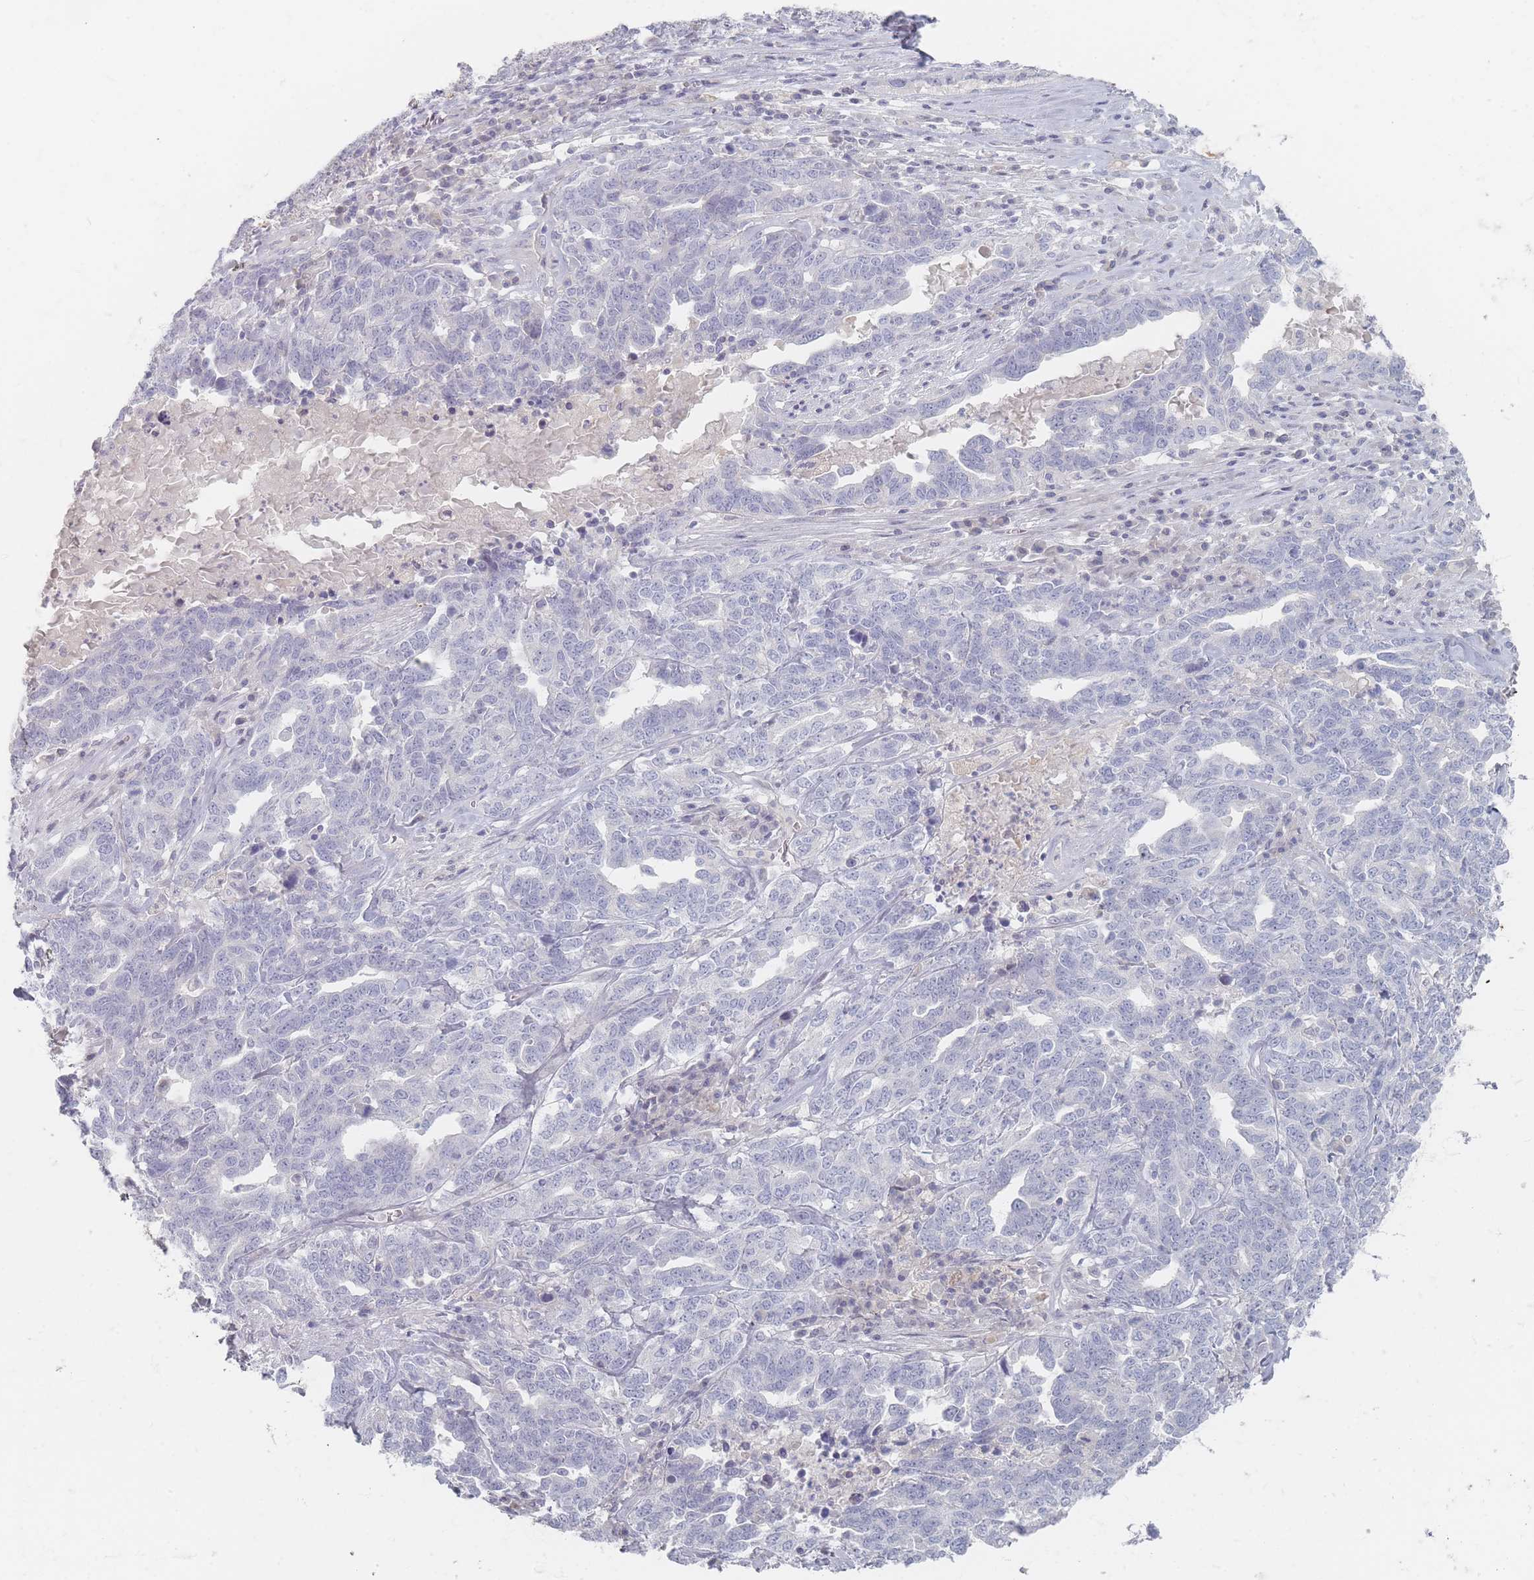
{"staining": {"intensity": "negative", "quantity": "none", "location": "none"}, "tissue": "ovarian cancer", "cell_type": "Tumor cells", "image_type": "cancer", "snomed": [{"axis": "morphology", "description": "Carcinoma, endometroid"}, {"axis": "topography", "description": "Ovary"}], "caption": "Image shows no significant protein expression in tumor cells of ovarian cancer.", "gene": "CD37", "patient": {"sex": "female", "age": 62}}